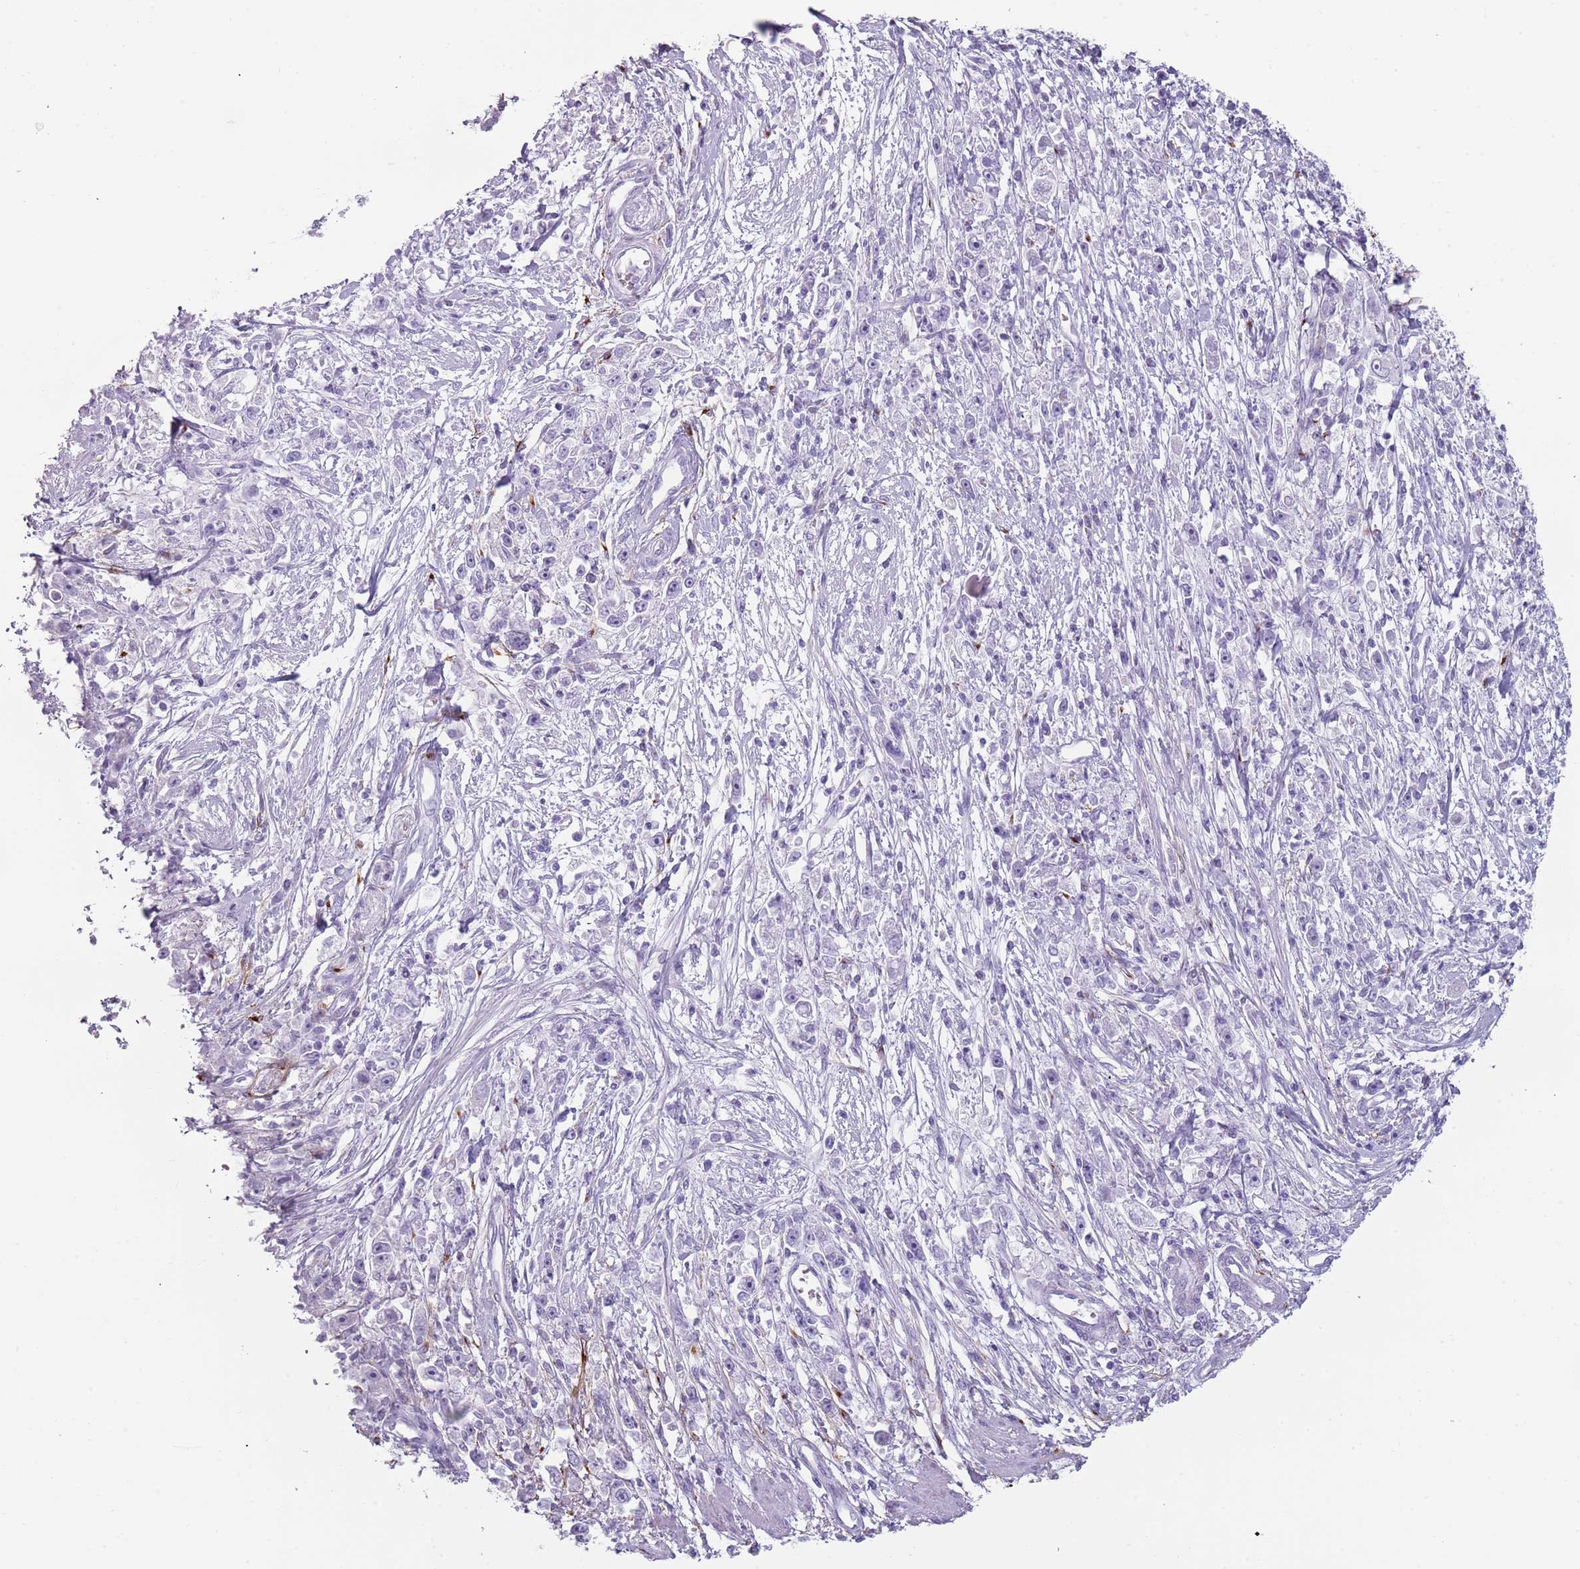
{"staining": {"intensity": "negative", "quantity": "none", "location": "none"}, "tissue": "stomach cancer", "cell_type": "Tumor cells", "image_type": "cancer", "snomed": [{"axis": "morphology", "description": "Adenocarcinoma, NOS"}, {"axis": "topography", "description": "Stomach"}], "caption": "Immunohistochemistry micrograph of stomach cancer (adenocarcinoma) stained for a protein (brown), which shows no expression in tumor cells.", "gene": "COLEC12", "patient": {"sex": "female", "age": 59}}